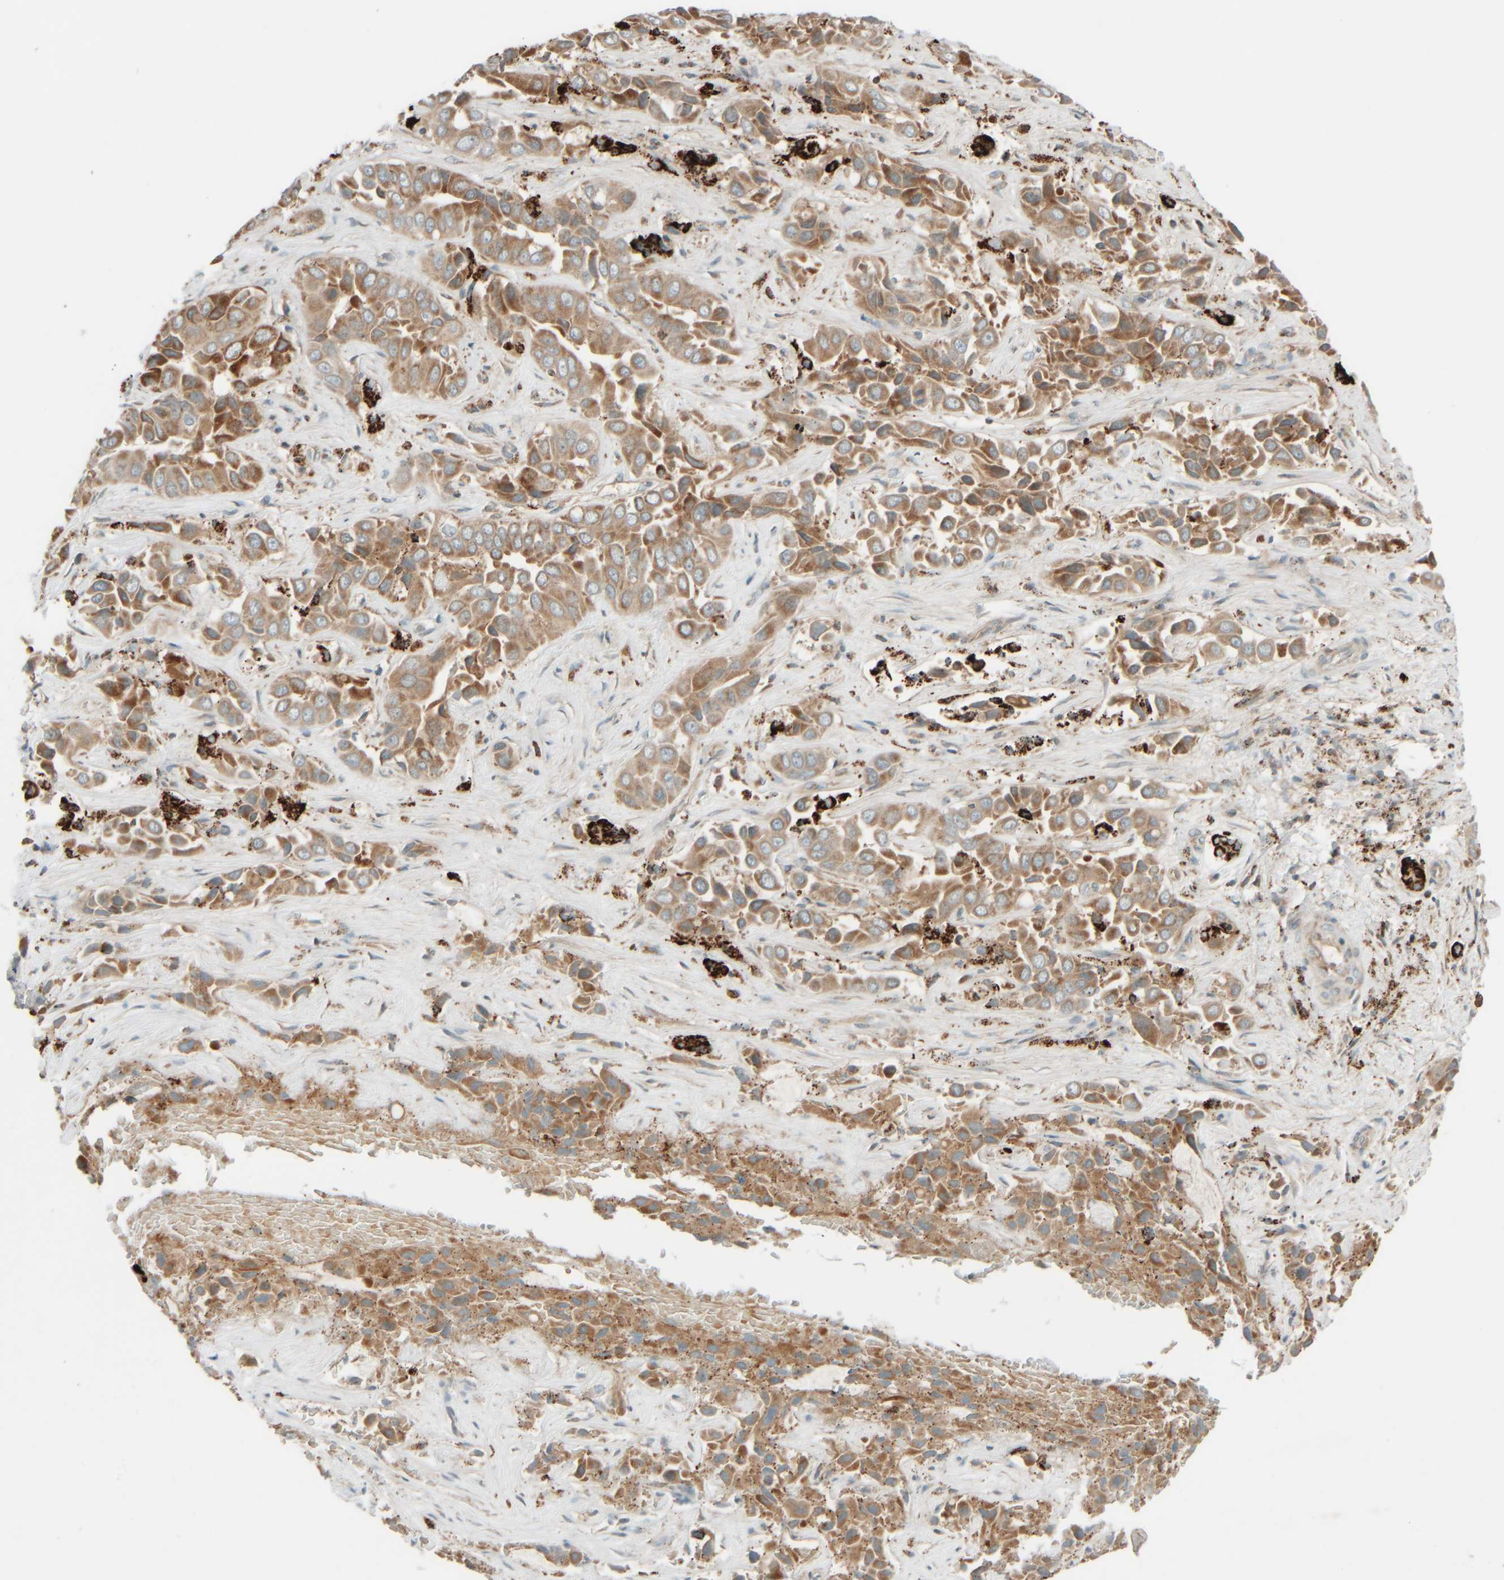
{"staining": {"intensity": "moderate", "quantity": ">75%", "location": "cytoplasmic/membranous"}, "tissue": "liver cancer", "cell_type": "Tumor cells", "image_type": "cancer", "snomed": [{"axis": "morphology", "description": "Cholangiocarcinoma"}, {"axis": "topography", "description": "Liver"}], "caption": "Protein expression analysis of human liver cholangiocarcinoma reveals moderate cytoplasmic/membranous expression in approximately >75% of tumor cells. (DAB IHC with brightfield microscopy, high magnification).", "gene": "SPAG5", "patient": {"sex": "female", "age": 52}}